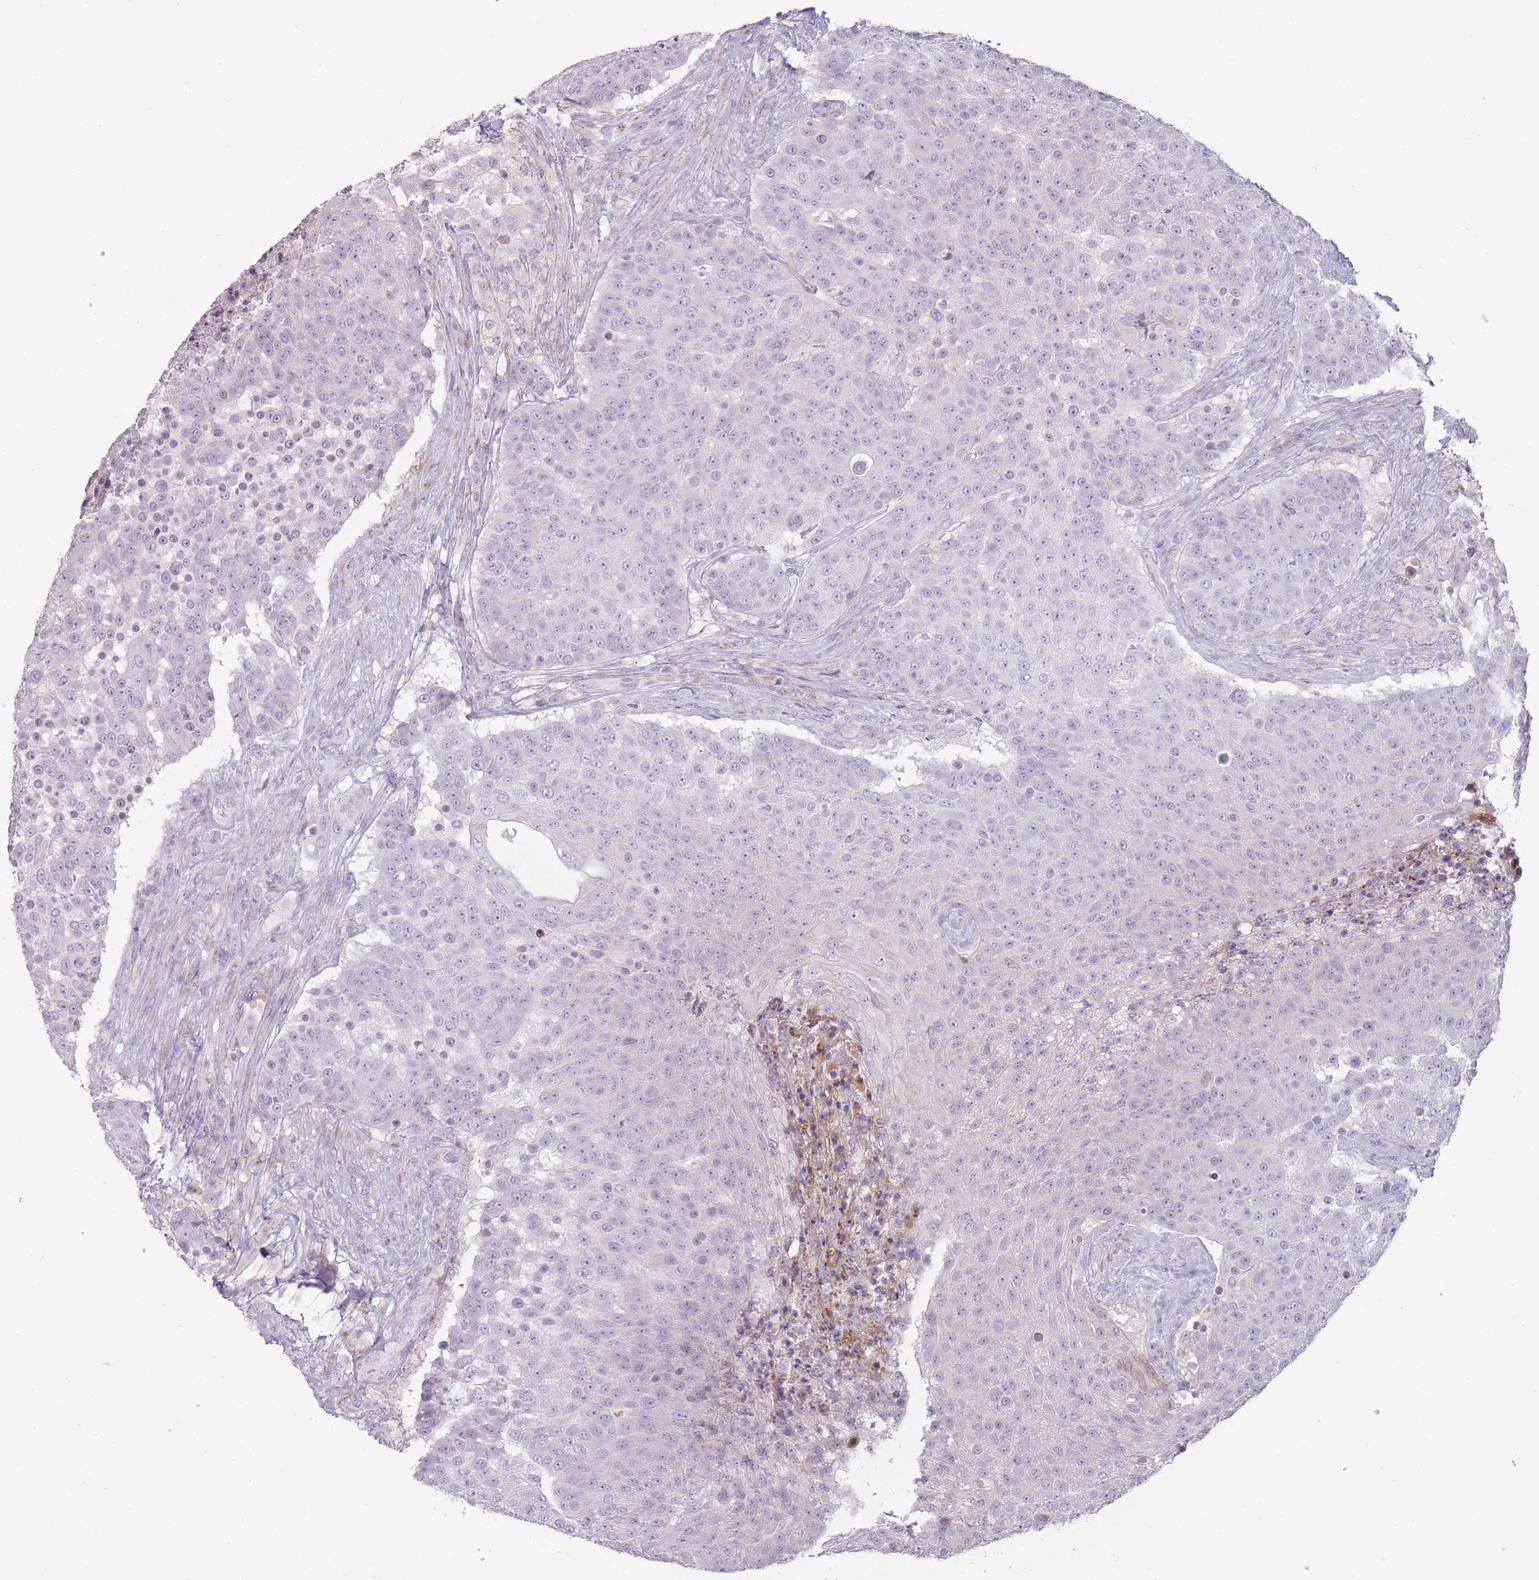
{"staining": {"intensity": "negative", "quantity": "none", "location": "none"}, "tissue": "urothelial cancer", "cell_type": "Tumor cells", "image_type": "cancer", "snomed": [{"axis": "morphology", "description": "Urothelial carcinoma, High grade"}, {"axis": "topography", "description": "Urinary bladder"}], "caption": "Immunohistochemistry photomicrograph of neoplastic tissue: urothelial cancer stained with DAB (3,3'-diaminobenzidine) reveals no significant protein expression in tumor cells.", "gene": "PPP3R2", "patient": {"sex": "female", "age": 63}}